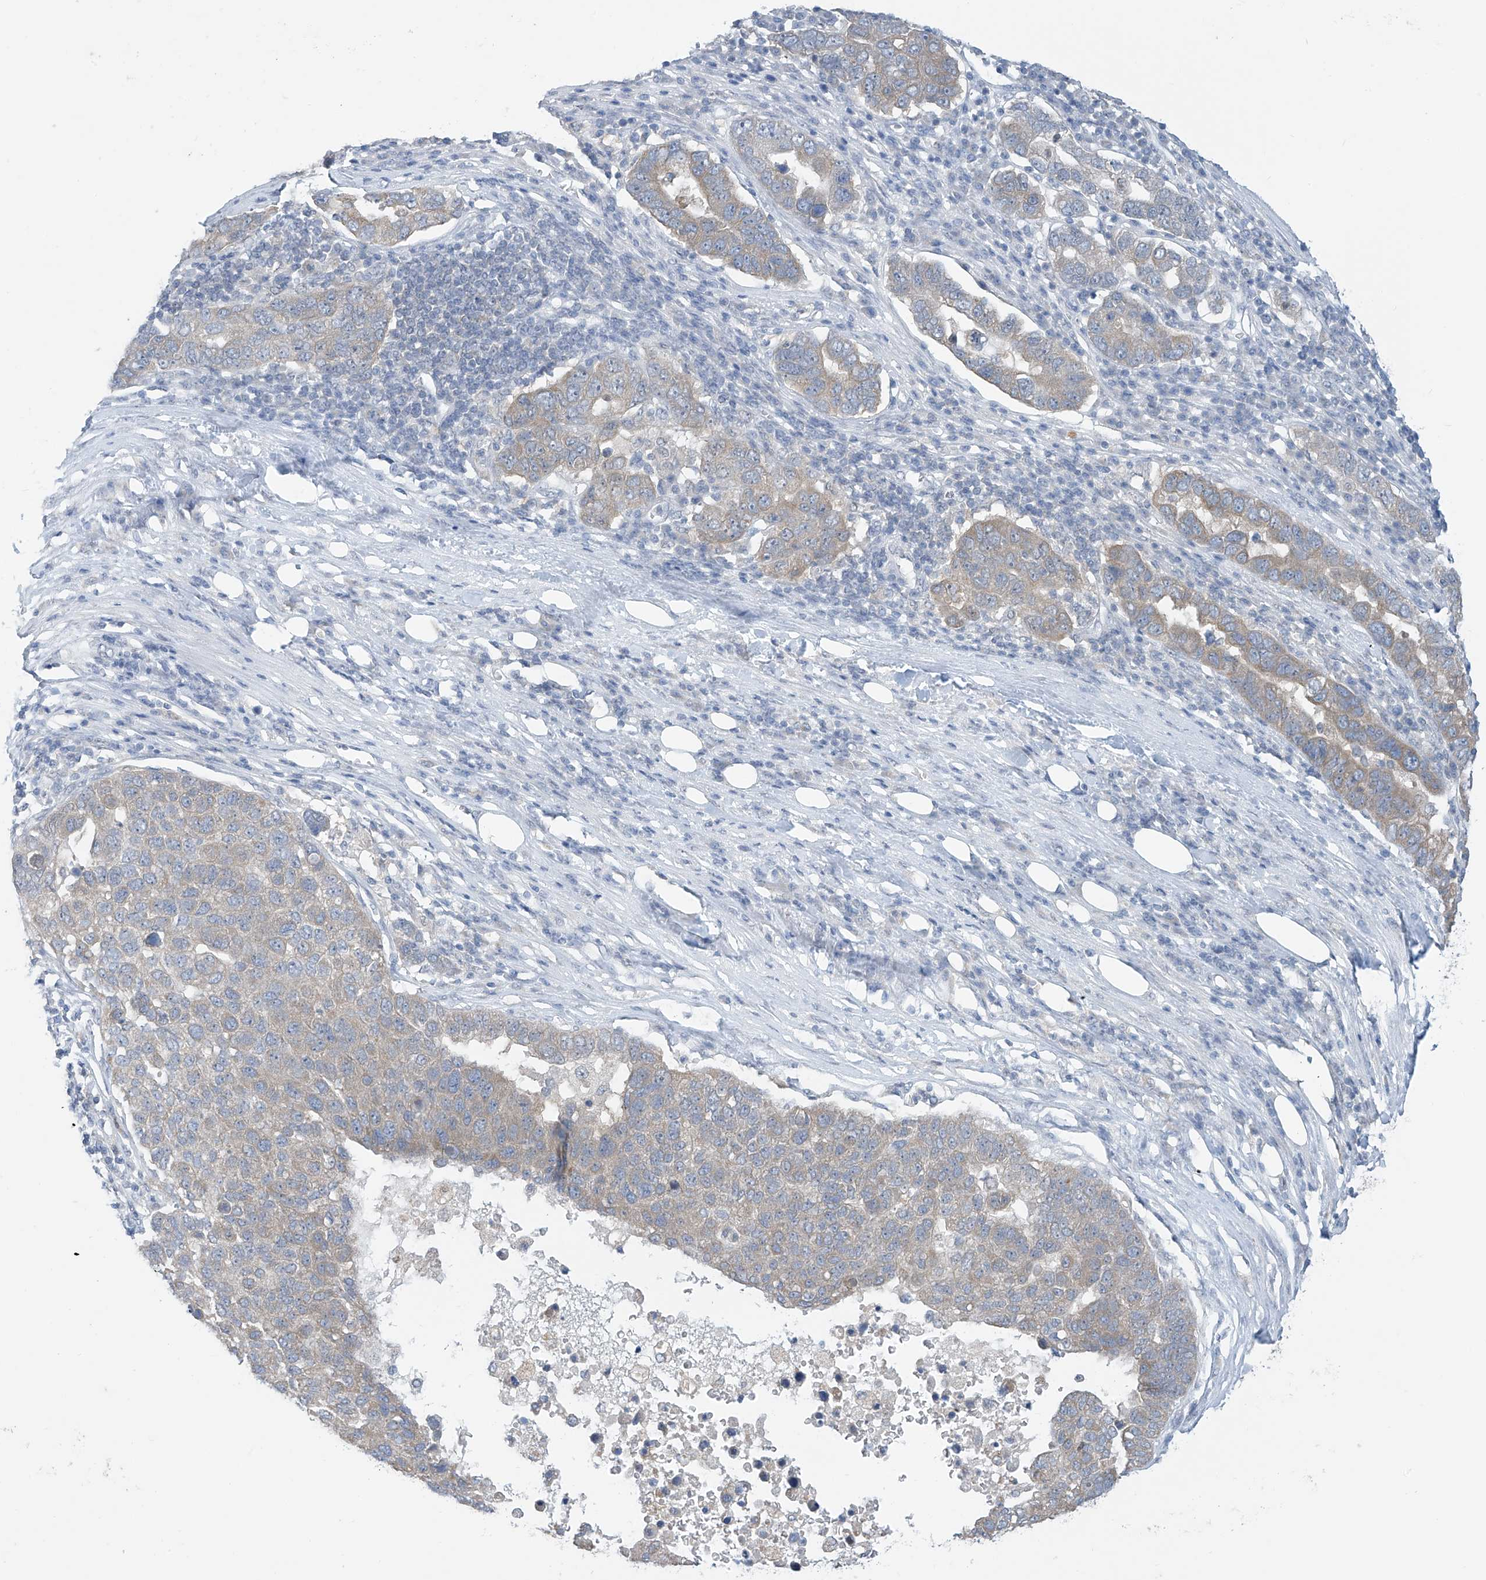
{"staining": {"intensity": "weak", "quantity": "<25%", "location": "cytoplasmic/membranous"}, "tissue": "pancreatic cancer", "cell_type": "Tumor cells", "image_type": "cancer", "snomed": [{"axis": "morphology", "description": "Adenocarcinoma, NOS"}, {"axis": "topography", "description": "Pancreas"}], "caption": "High magnification brightfield microscopy of pancreatic cancer stained with DAB (brown) and counterstained with hematoxylin (blue): tumor cells show no significant positivity. (Brightfield microscopy of DAB (3,3'-diaminobenzidine) immunohistochemistry at high magnification).", "gene": "APLF", "patient": {"sex": "female", "age": 61}}